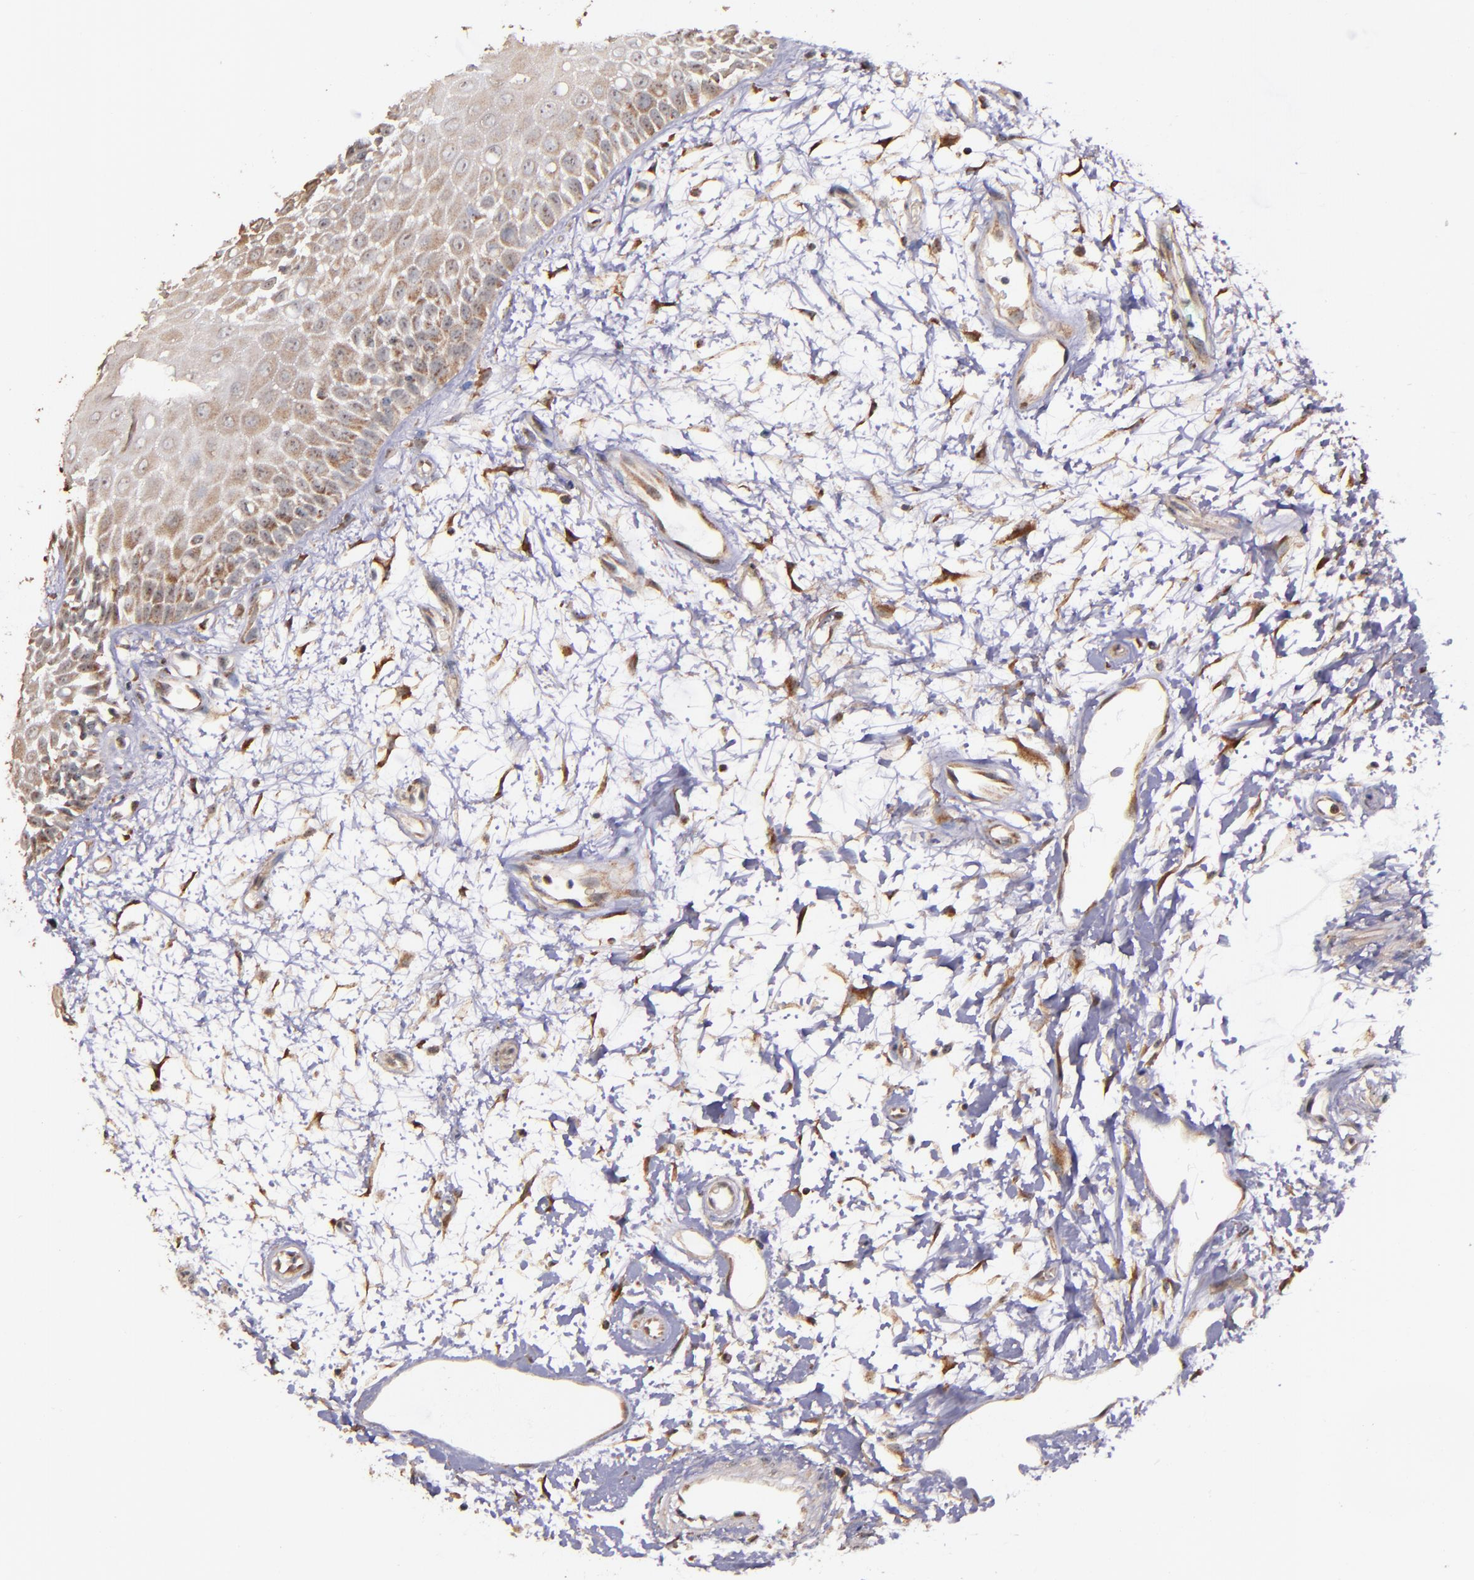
{"staining": {"intensity": "moderate", "quantity": "25%-75%", "location": "cytoplasmic/membranous"}, "tissue": "oral mucosa", "cell_type": "Squamous epithelial cells", "image_type": "normal", "snomed": [{"axis": "morphology", "description": "Normal tissue, NOS"}, {"axis": "morphology", "description": "Squamous cell carcinoma, NOS"}, {"axis": "topography", "description": "Skeletal muscle"}, {"axis": "topography", "description": "Oral tissue"}, {"axis": "topography", "description": "Head-Neck"}], "caption": "Protein expression analysis of benign oral mucosa demonstrates moderate cytoplasmic/membranous positivity in approximately 25%-75% of squamous epithelial cells. The staining was performed using DAB to visualize the protein expression in brown, while the nuclei were stained in blue with hematoxylin (Magnification: 20x).", "gene": "SHC1", "patient": {"sex": "female", "age": 84}}